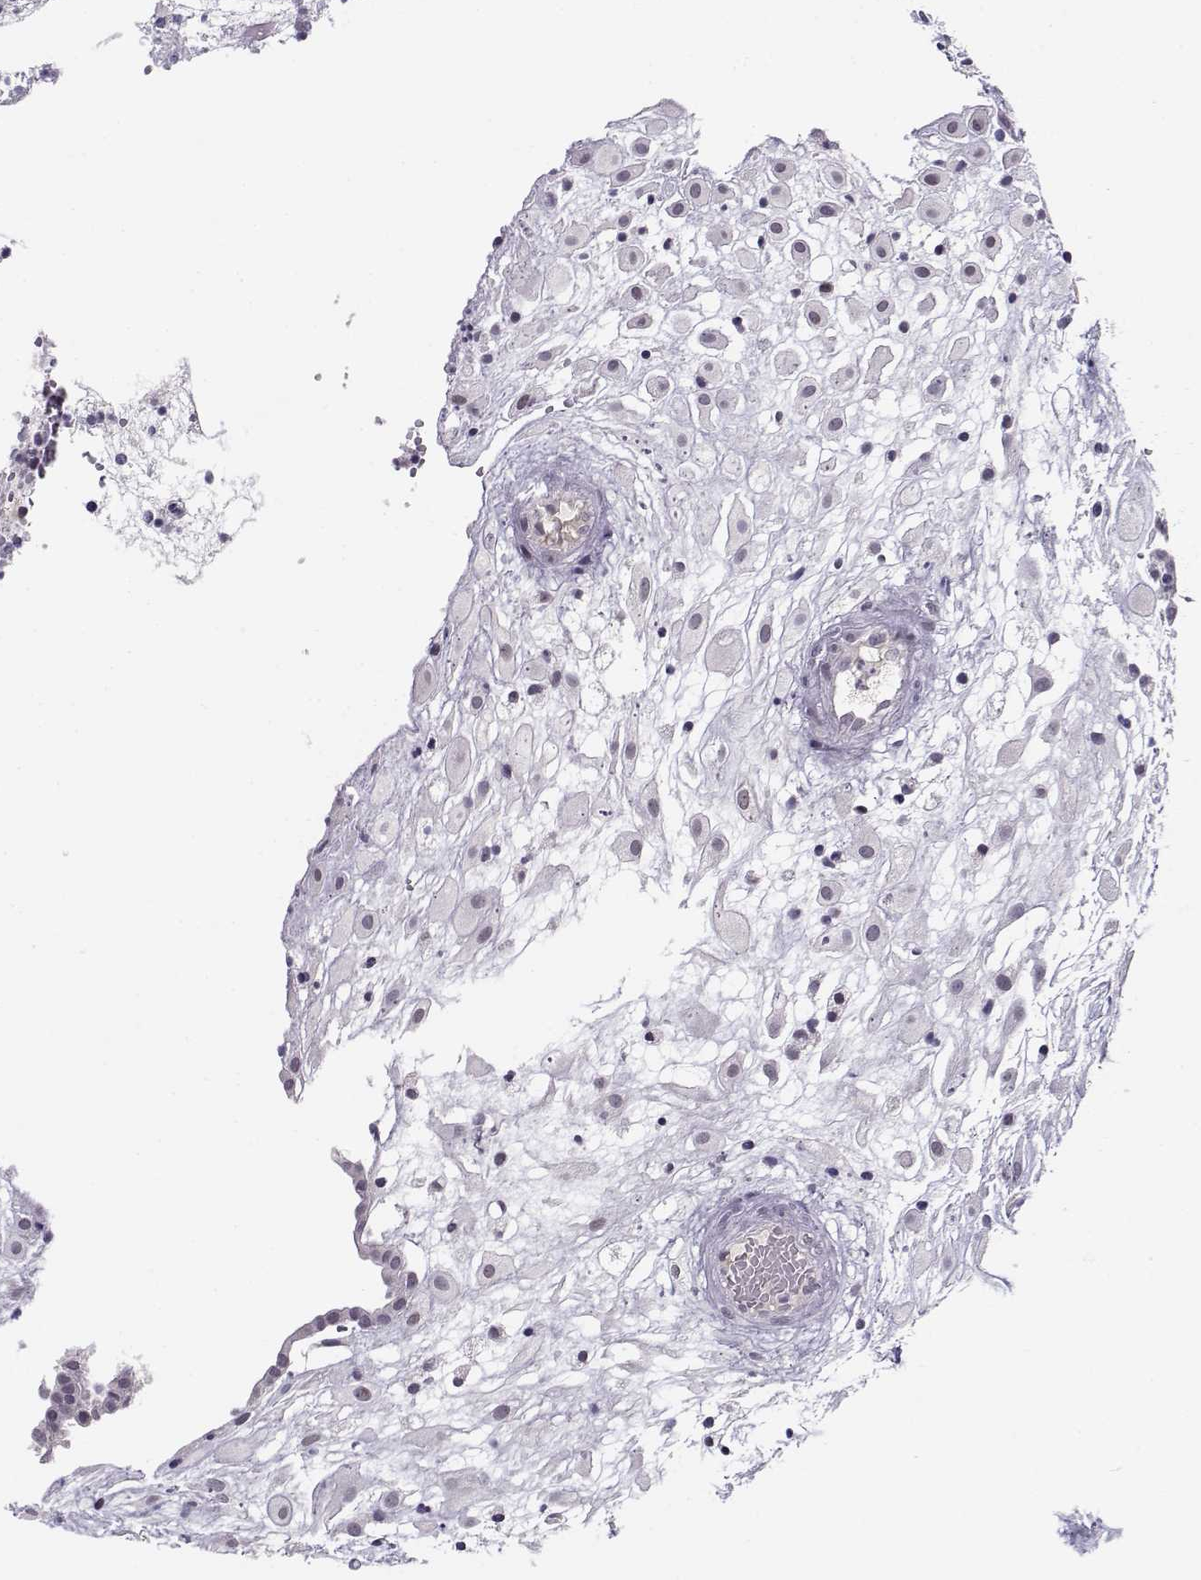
{"staining": {"intensity": "negative", "quantity": "none", "location": "none"}, "tissue": "placenta", "cell_type": "Decidual cells", "image_type": "normal", "snomed": [{"axis": "morphology", "description": "Normal tissue, NOS"}, {"axis": "topography", "description": "Placenta"}], "caption": "Protein analysis of normal placenta shows no significant staining in decidual cells.", "gene": "C16orf86", "patient": {"sex": "female", "age": 24}}